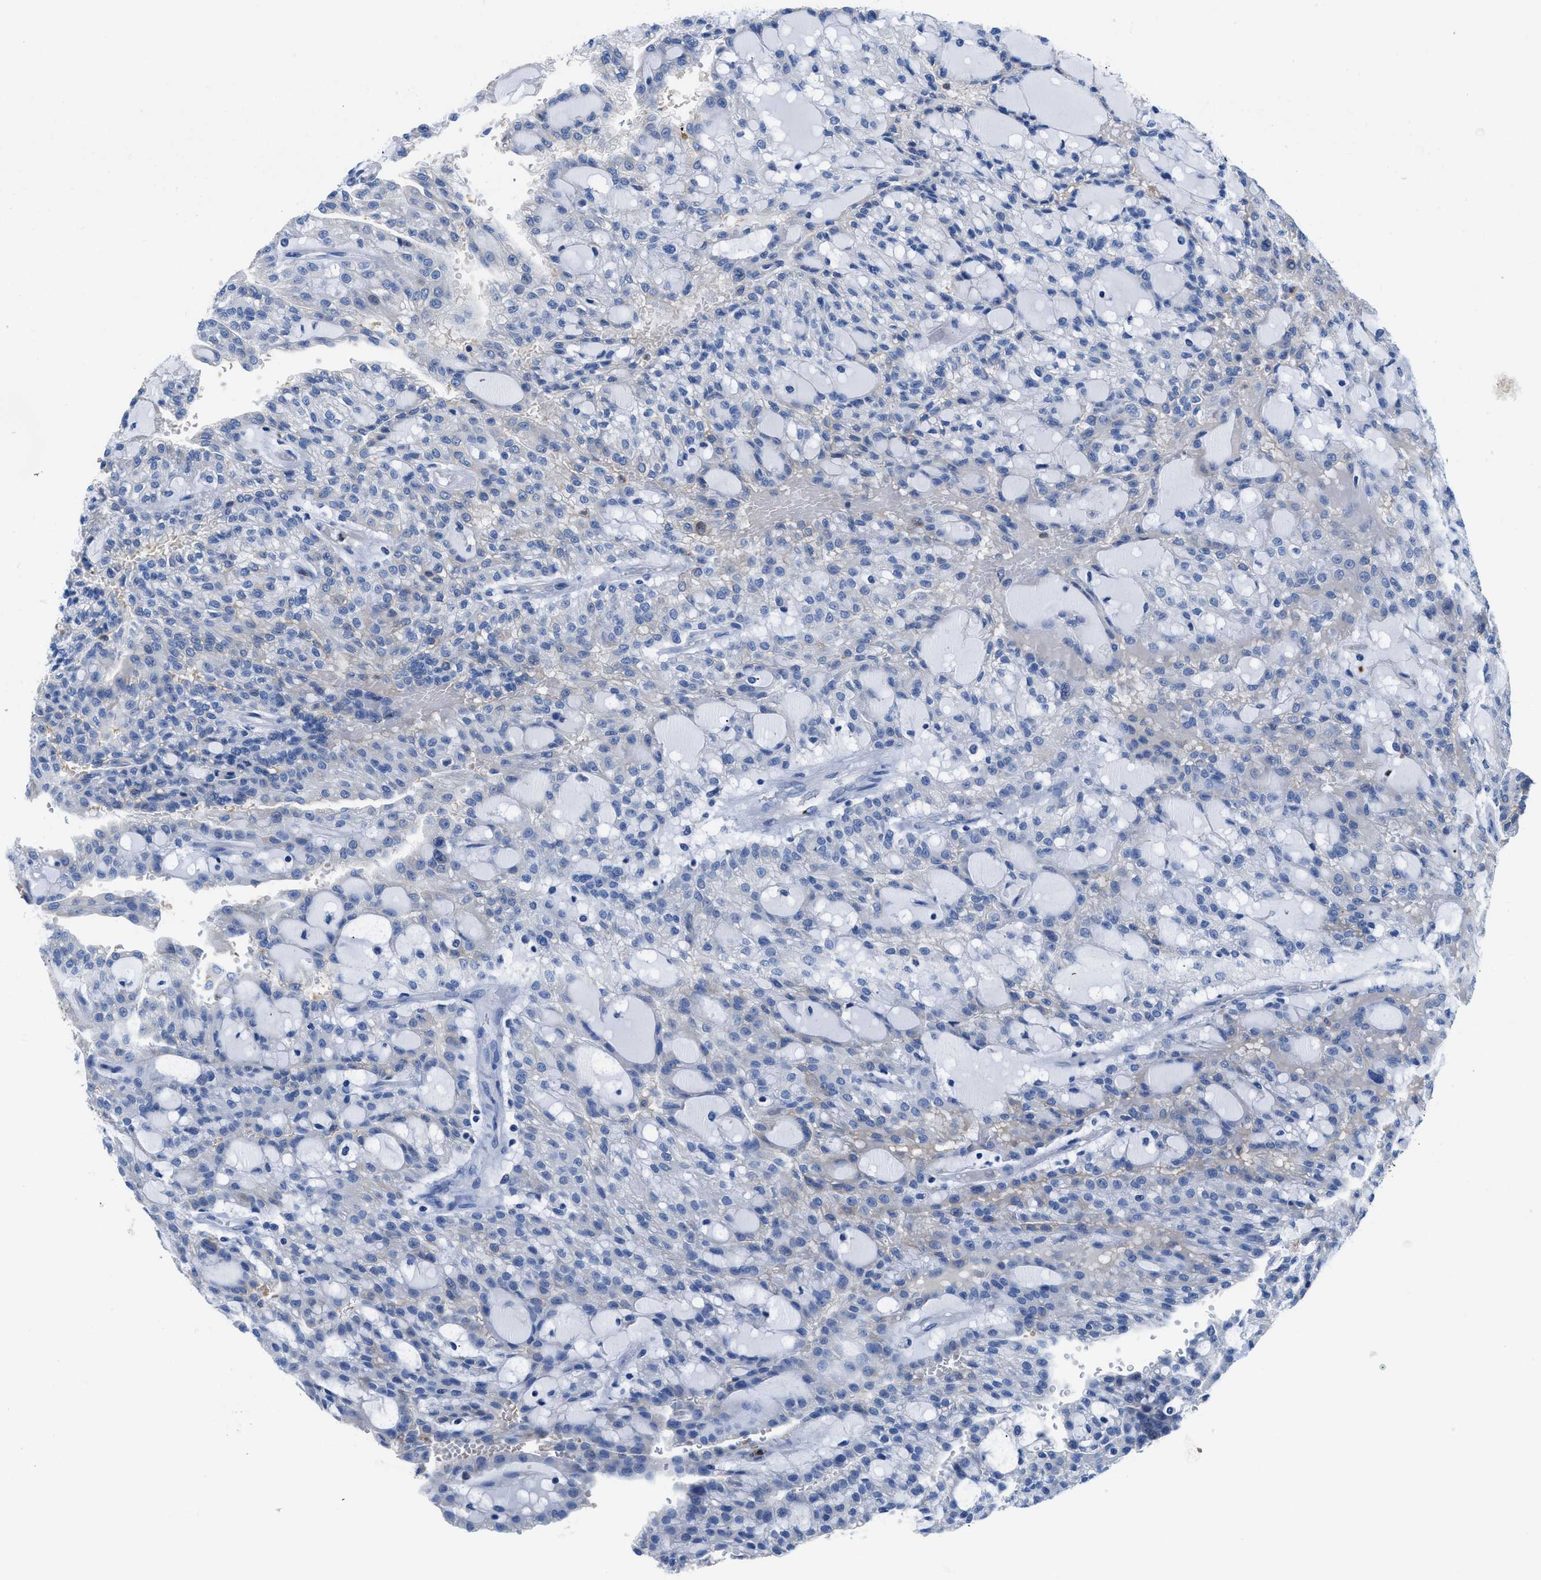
{"staining": {"intensity": "negative", "quantity": "none", "location": "none"}, "tissue": "renal cancer", "cell_type": "Tumor cells", "image_type": "cancer", "snomed": [{"axis": "morphology", "description": "Adenocarcinoma, NOS"}, {"axis": "topography", "description": "Kidney"}], "caption": "IHC of human renal adenocarcinoma demonstrates no positivity in tumor cells.", "gene": "NEB", "patient": {"sex": "male", "age": 63}}